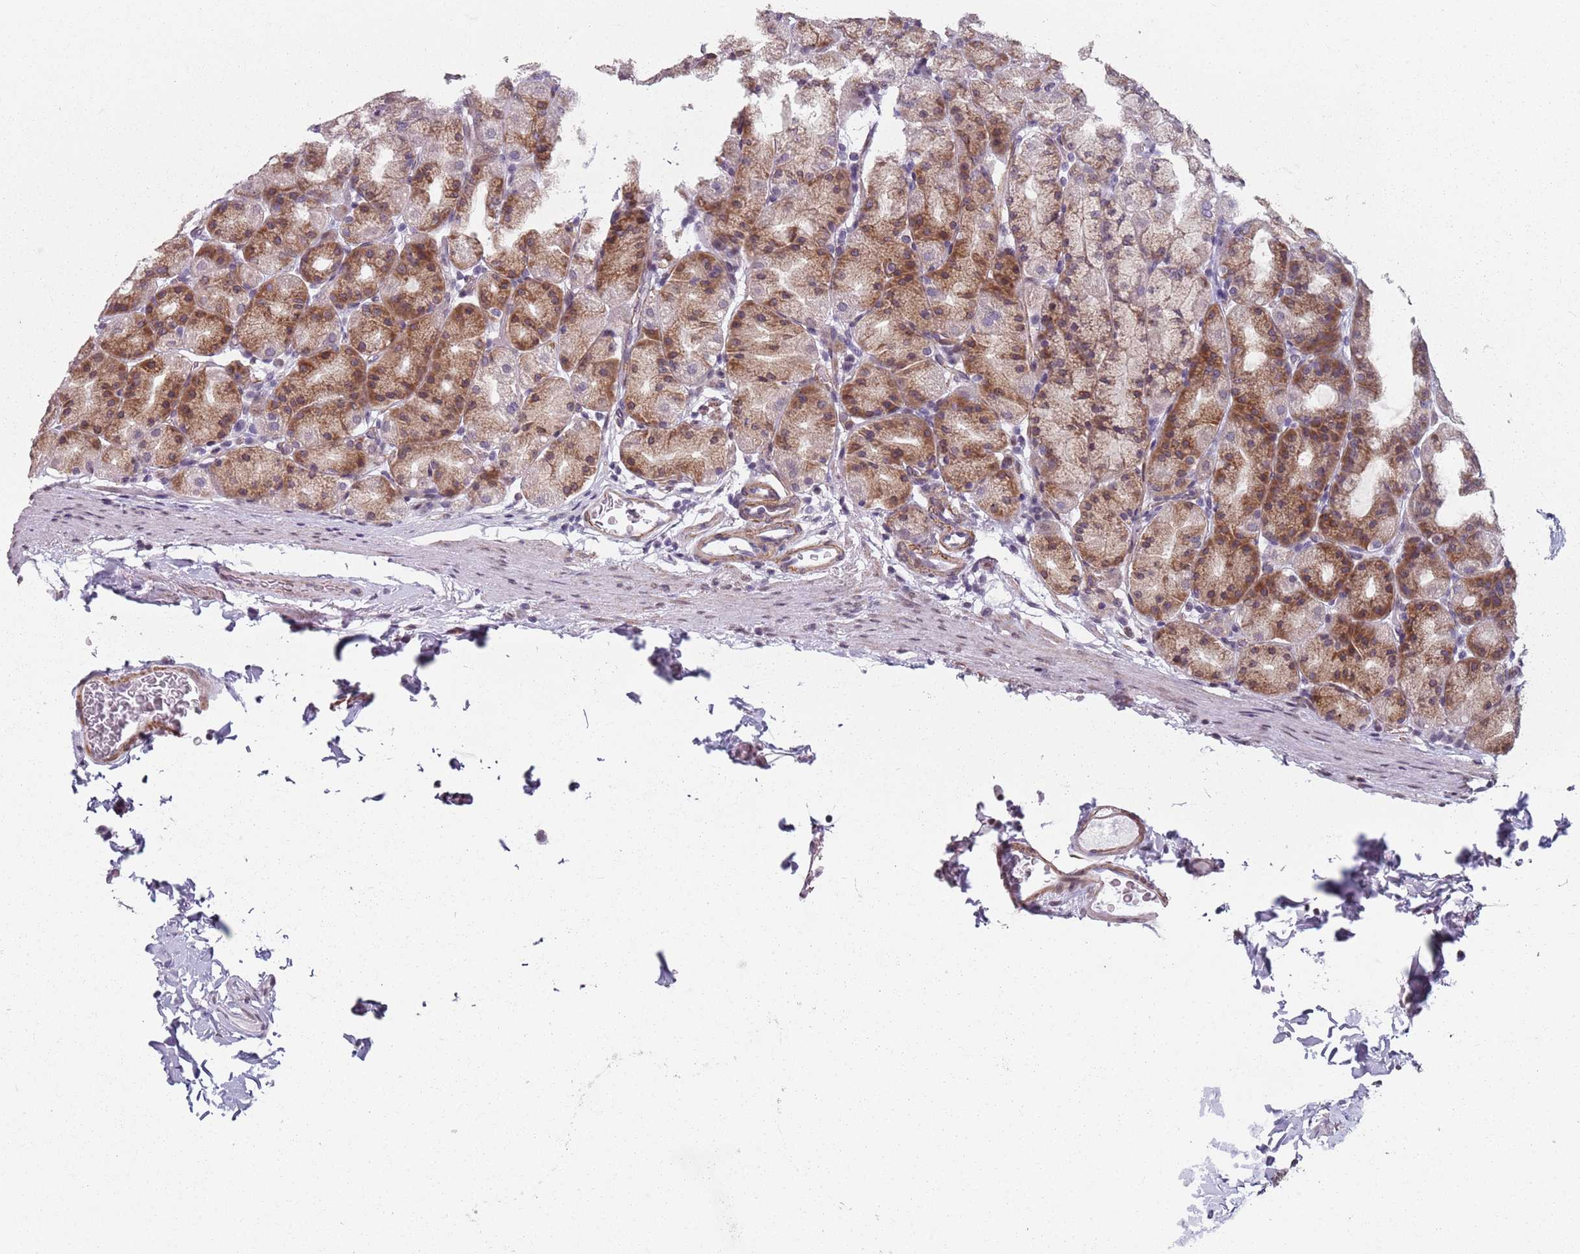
{"staining": {"intensity": "moderate", "quantity": "25%-75%", "location": "cytoplasmic/membranous"}, "tissue": "stomach", "cell_type": "Glandular cells", "image_type": "normal", "snomed": [{"axis": "morphology", "description": "Normal tissue, NOS"}, {"axis": "topography", "description": "Stomach, upper"}], "caption": "Immunohistochemical staining of benign human stomach reveals 25%-75% levels of moderate cytoplasmic/membranous protein expression in about 25%-75% of glandular cells.", "gene": "TMC4", "patient": {"sex": "male", "age": 68}}